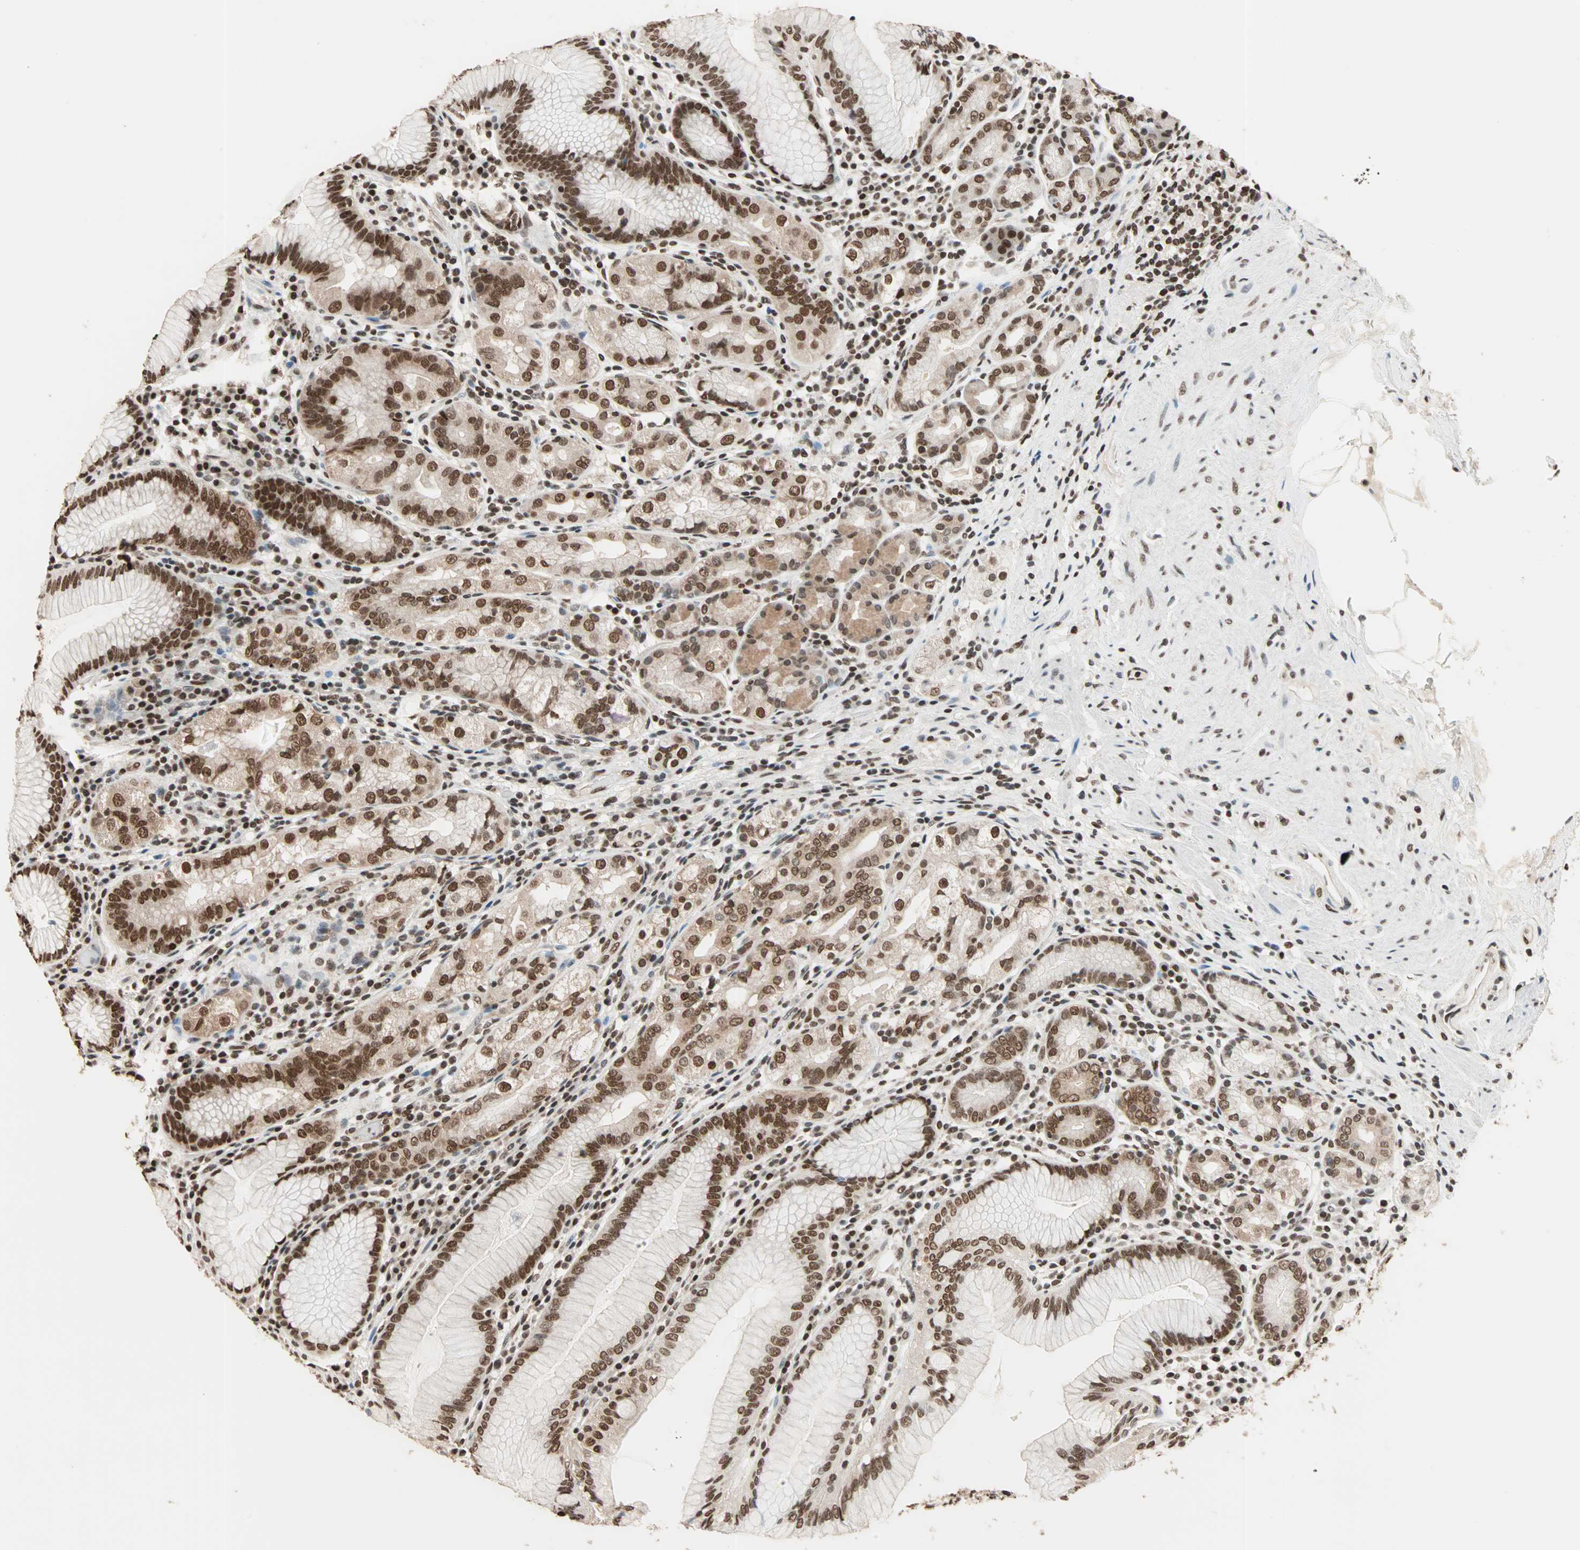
{"staining": {"intensity": "strong", "quantity": ">75%", "location": "nuclear"}, "tissue": "stomach", "cell_type": "Glandular cells", "image_type": "normal", "snomed": [{"axis": "morphology", "description": "Normal tissue, NOS"}, {"axis": "topography", "description": "Stomach, lower"}], "caption": "A high amount of strong nuclear staining is appreciated in approximately >75% of glandular cells in normal stomach. The staining is performed using DAB (3,3'-diaminobenzidine) brown chromogen to label protein expression. The nuclei are counter-stained blue using hematoxylin.", "gene": "DAZAP1", "patient": {"sex": "female", "age": 76}}